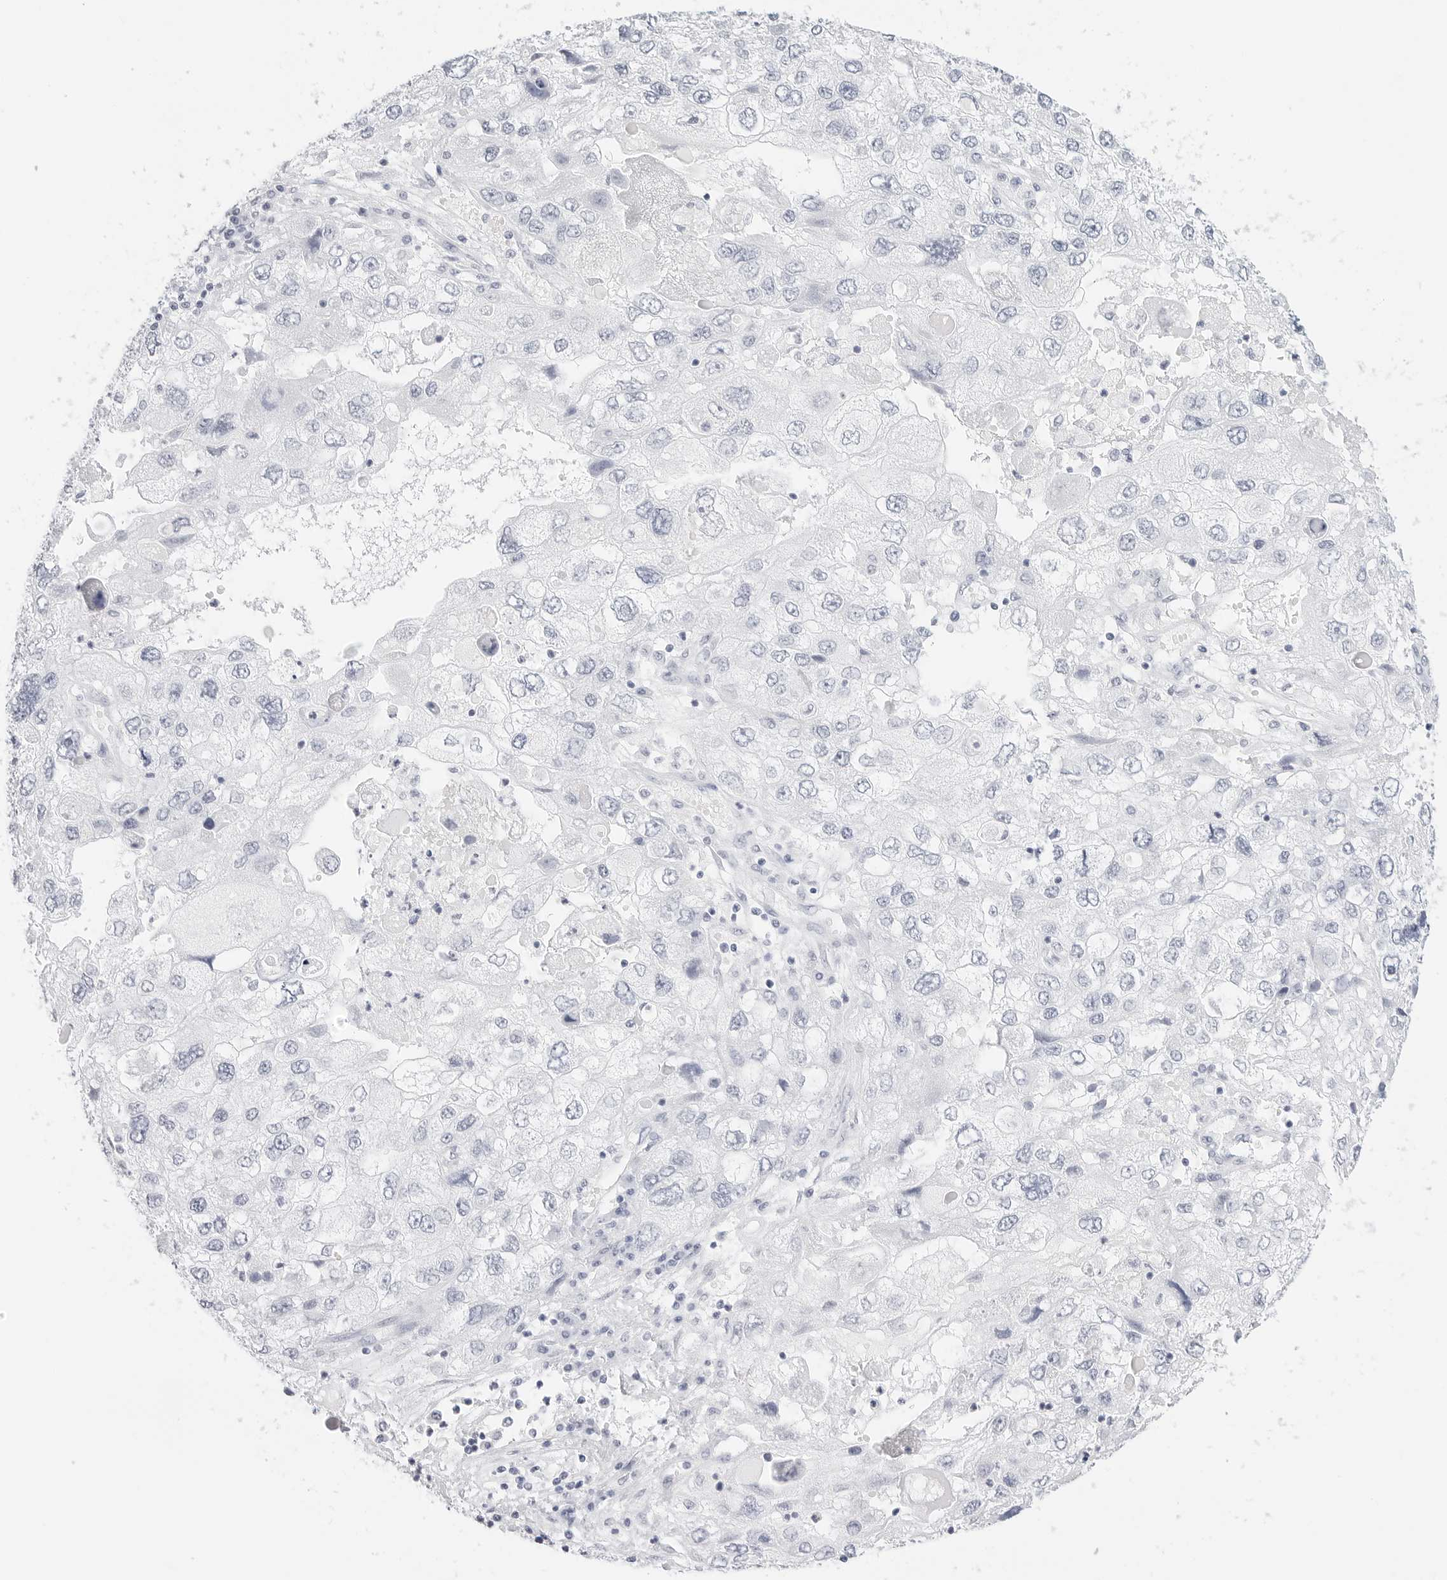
{"staining": {"intensity": "negative", "quantity": "none", "location": "none"}, "tissue": "endometrial cancer", "cell_type": "Tumor cells", "image_type": "cancer", "snomed": [{"axis": "morphology", "description": "Adenocarcinoma, NOS"}, {"axis": "topography", "description": "Endometrium"}], "caption": "Micrograph shows no protein expression in tumor cells of adenocarcinoma (endometrial) tissue. The staining was performed using DAB to visualize the protein expression in brown, while the nuclei were stained in blue with hematoxylin (Magnification: 20x).", "gene": "TFF2", "patient": {"sex": "female", "age": 49}}